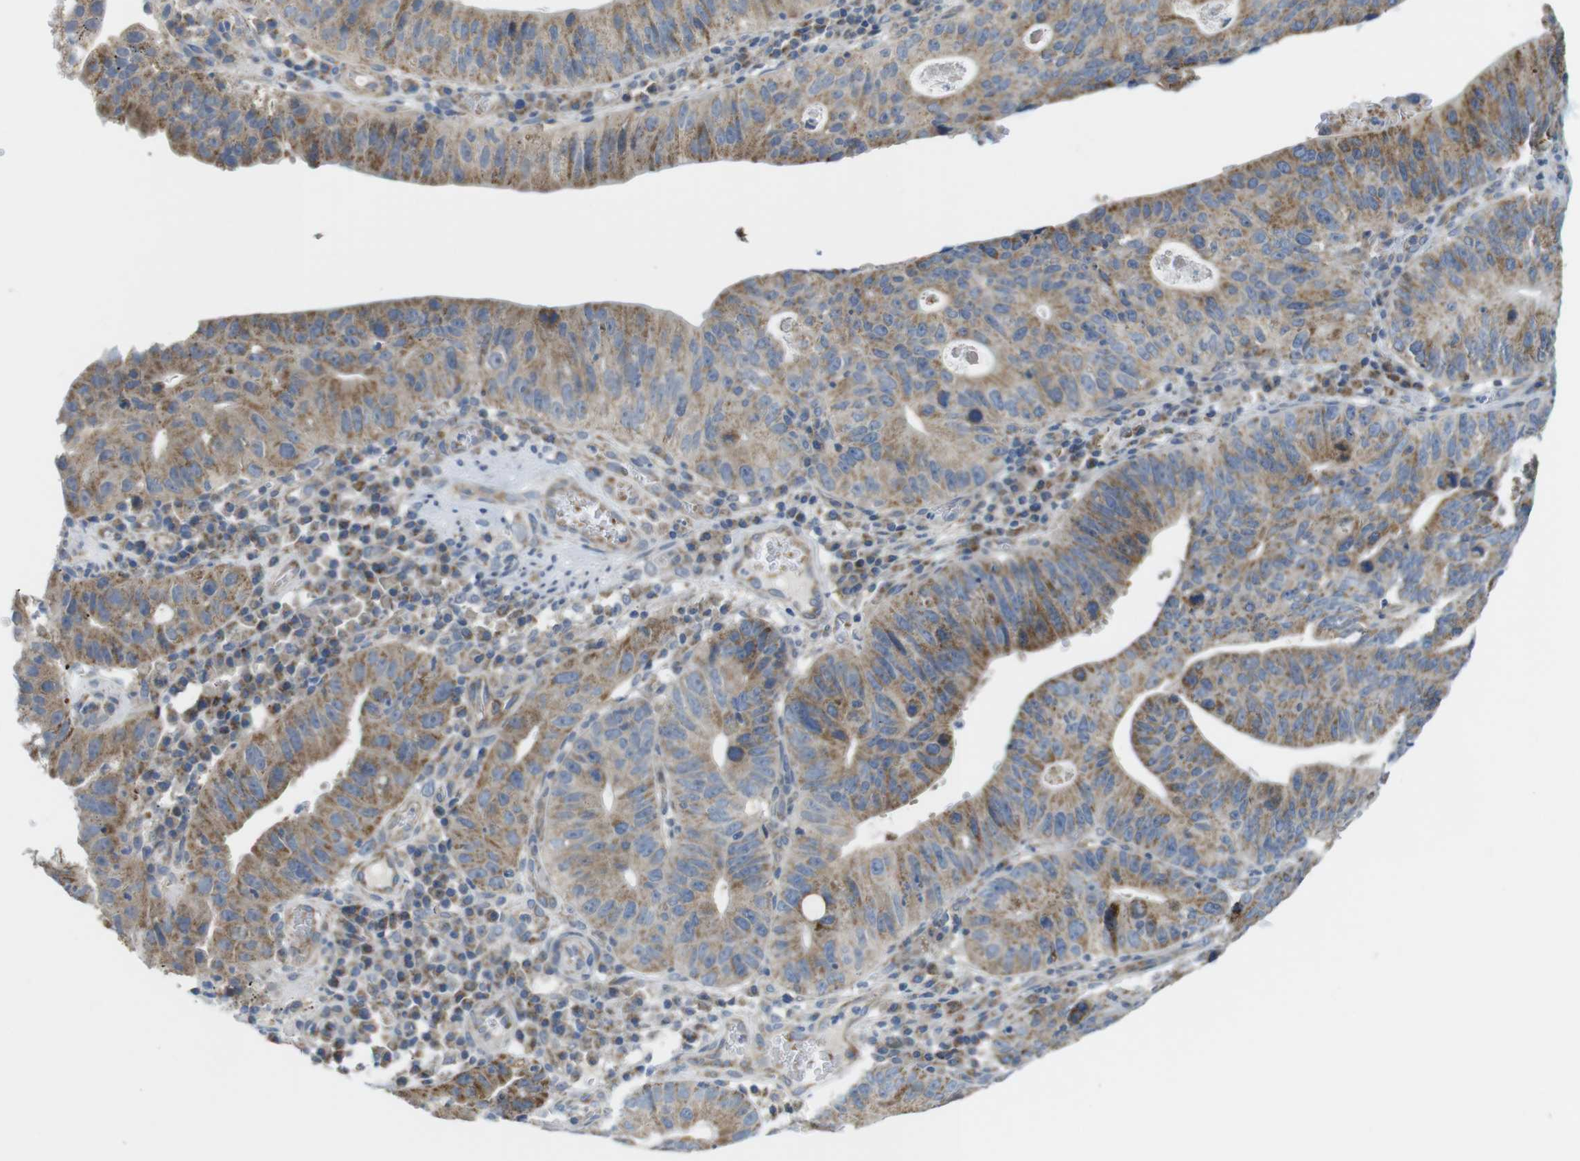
{"staining": {"intensity": "moderate", "quantity": ">75%", "location": "cytoplasmic/membranous"}, "tissue": "stomach cancer", "cell_type": "Tumor cells", "image_type": "cancer", "snomed": [{"axis": "morphology", "description": "Adenocarcinoma, NOS"}, {"axis": "topography", "description": "Stomach"}], "caption": "Protein expression analysis of human adenocarcinoma (stomach) reveals moderate cytoplasmic/membranous positivity in approximately >75% of tumor cells.", "gene": "MARCHF1", "patient": {"sex": "male", "age": 59}}